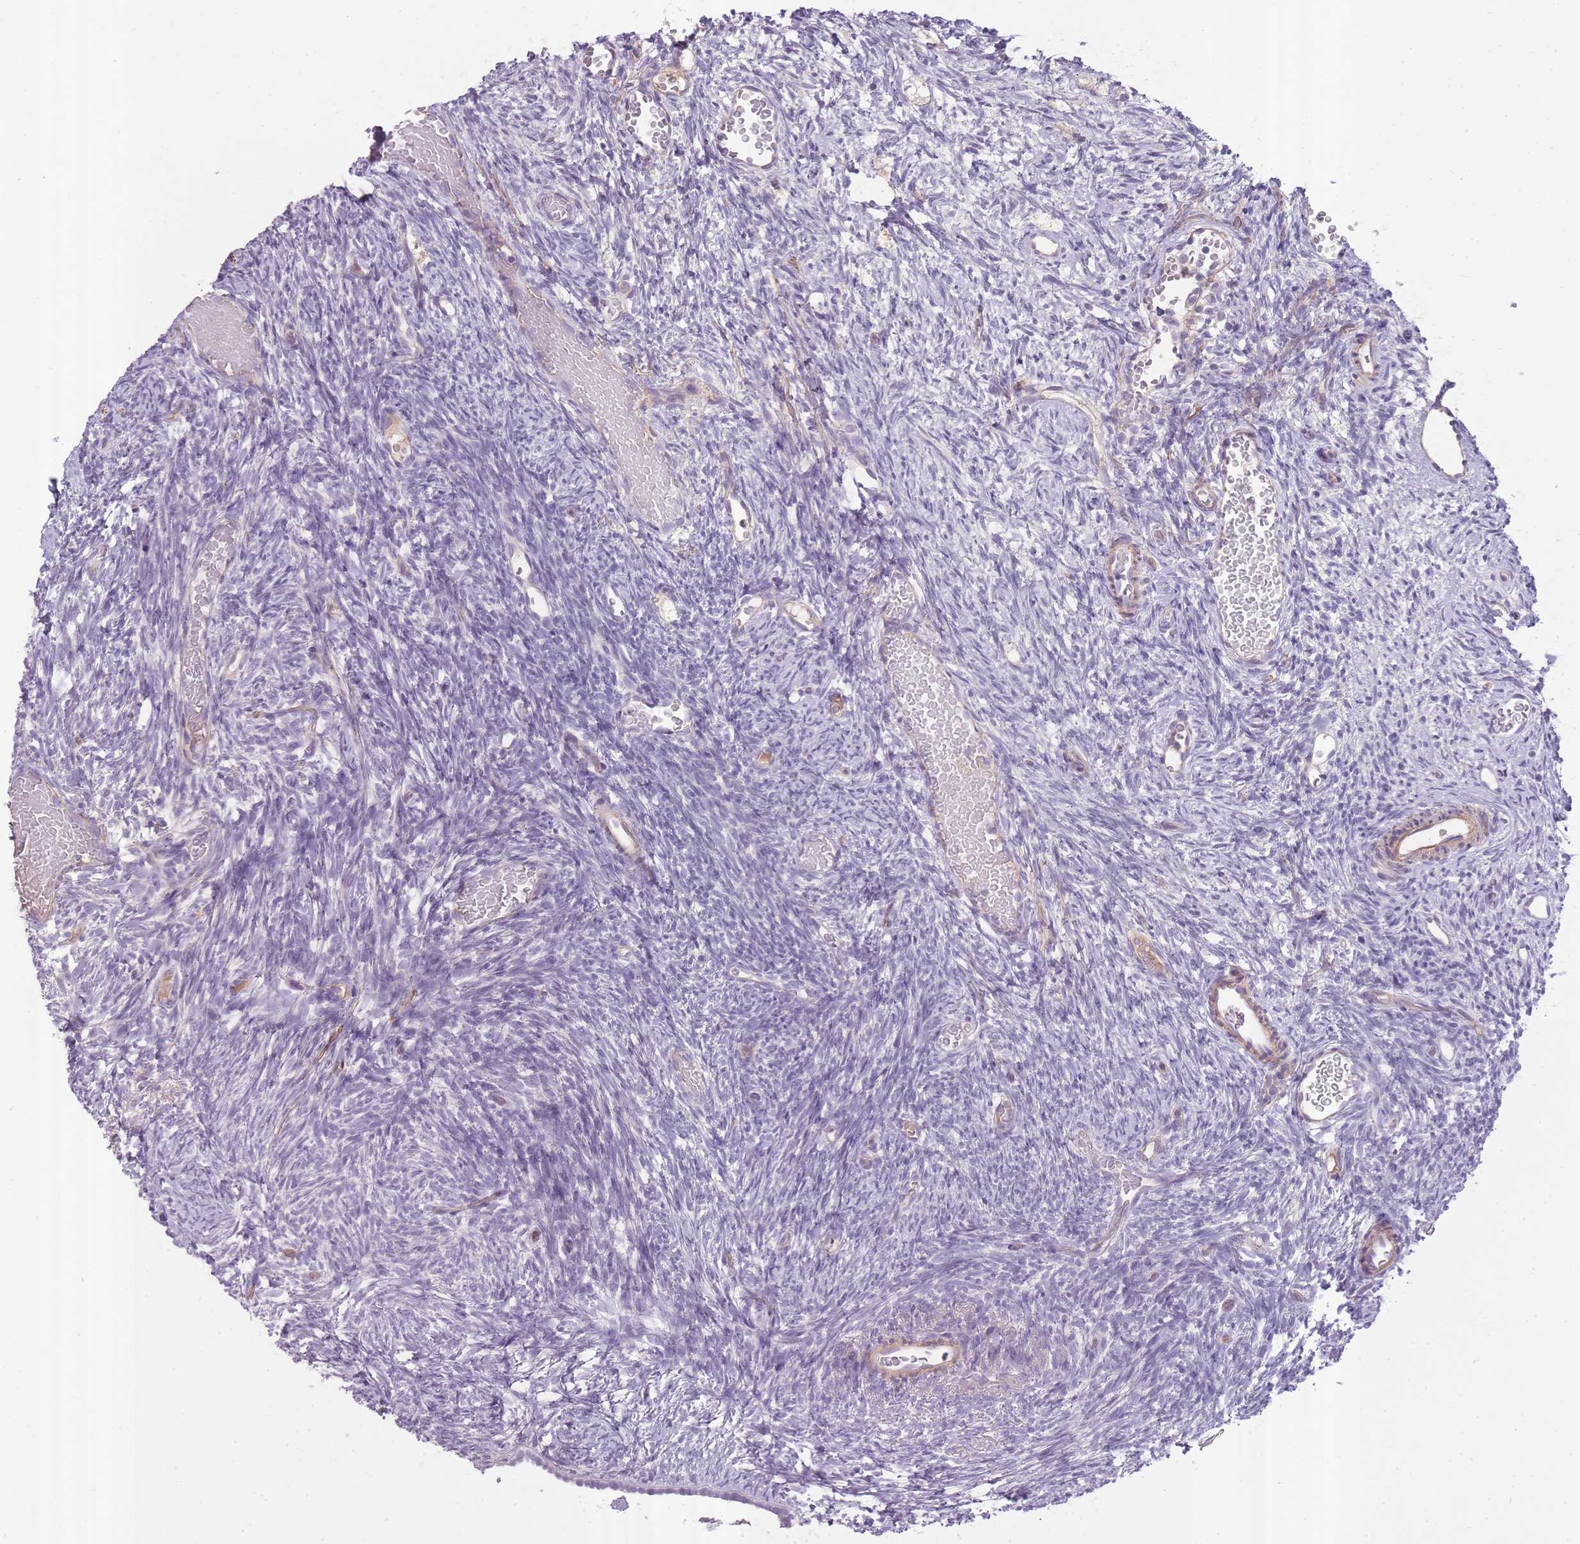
{"staining": {"intensity": "negative", "quantity": "none", "location": "none"}, "tissue": "ovary", "cell_type": "Ovarian stroma cells", "image_type": "normal", "snomed": [{"axis": "morphology", "description": "Normal tissue, NOS"}, {"axis": "topography", "description": "Ovary"}], "caption": "Ovarian stroma cells are negative for protein expression in benign human ovary.", "gene": "SLC8A2", "patient": {"sex": "female", "age": 39}}